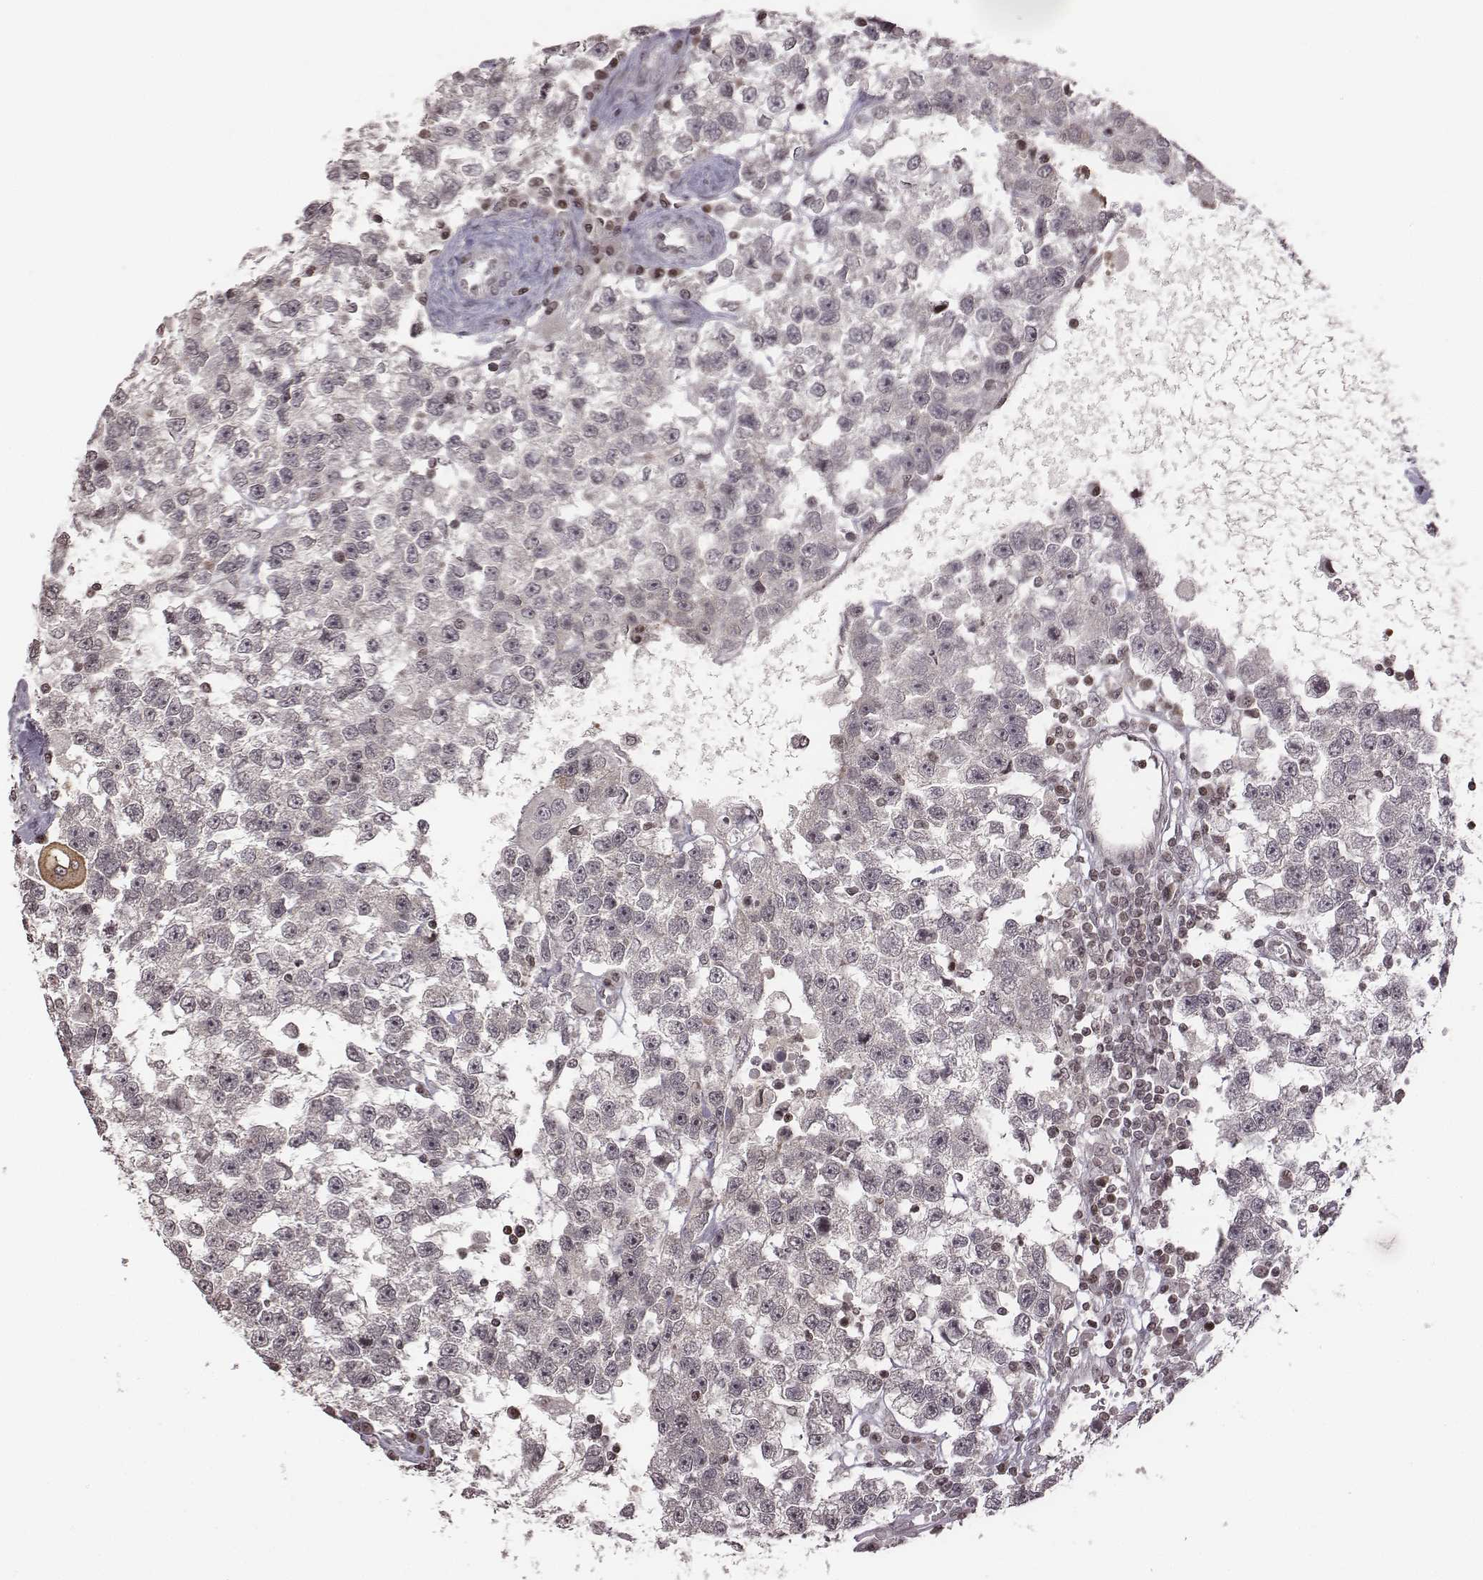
{"staining": {"intensity": "negative", "quantity": "none", "location": "none"}, "tissue": "testis cancer", "cell_type": "Tumor cells", "image_type": "cancer", "snomed": [{"axis": "morphology", "description": "Seminoma, NOS"}, {"axis": "topography", "description": "Testis"}], "caption": "The micrograph shows no staining of tumor cells in seminoma (testis).", "gene": "GRM4", "patient": {"sex": "male", "age": 34}}